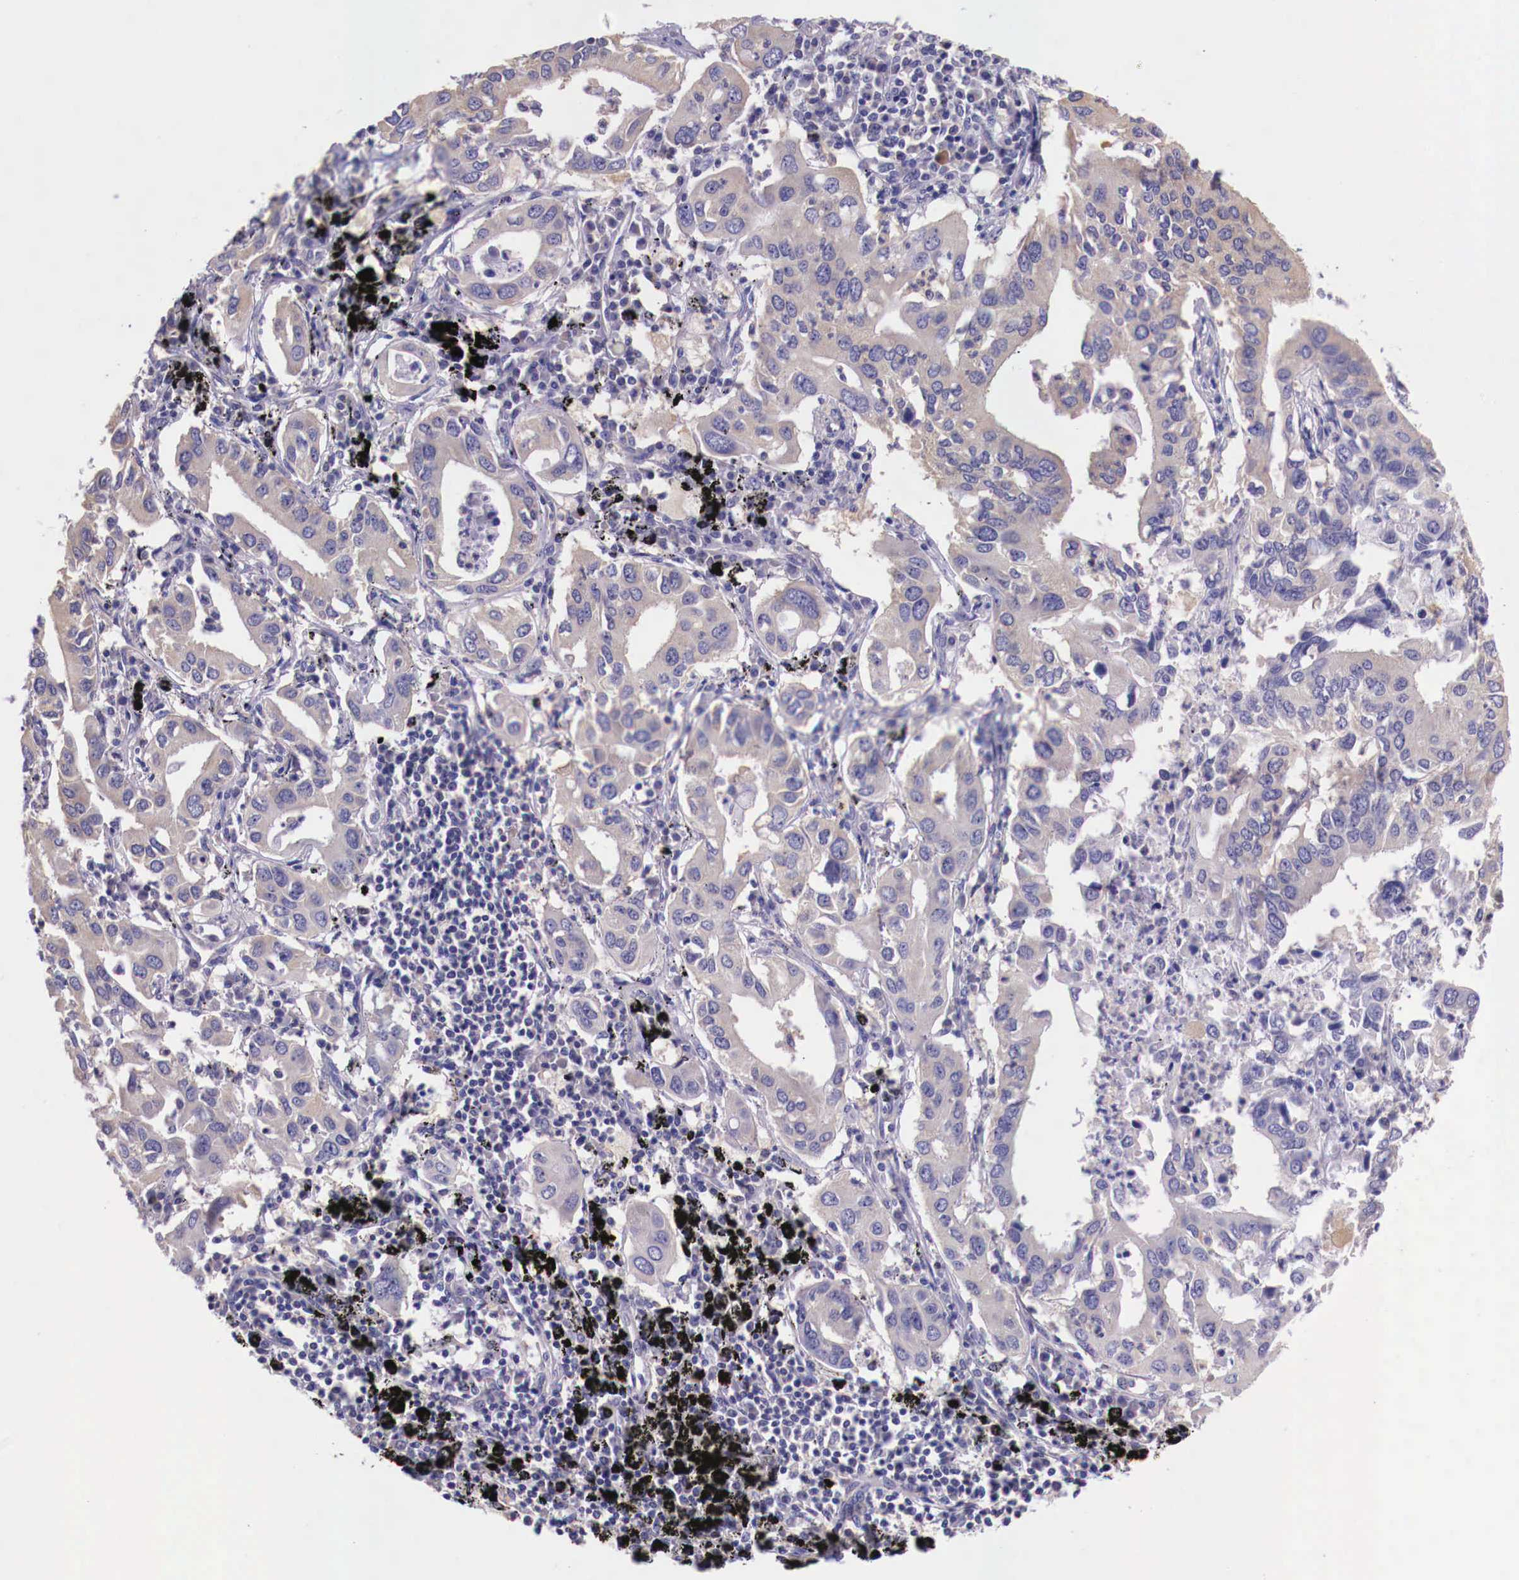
{"staining": {"intensity": "weak", "quantity": "<25%", "location": "cytoplasmic/membranous"}, "tissue": "lung cancer", "cell_type": "Tumor cells", "image_type": "cancer", "snomed": [{"axis": "morphology", "description": "Adenocarcinoma, NOS"}, {"axis": "topography", "description": "Lung"}], "caption": "This photomicrograph is of lung cancer stained with immunohistochemistry (IHC) to label a protein in brown with the nuclei are counter-stained blue. There is no expression in tumor cells.", "gene": "GRIPAP1", "patient": {"sex": "male", "age": 48}}